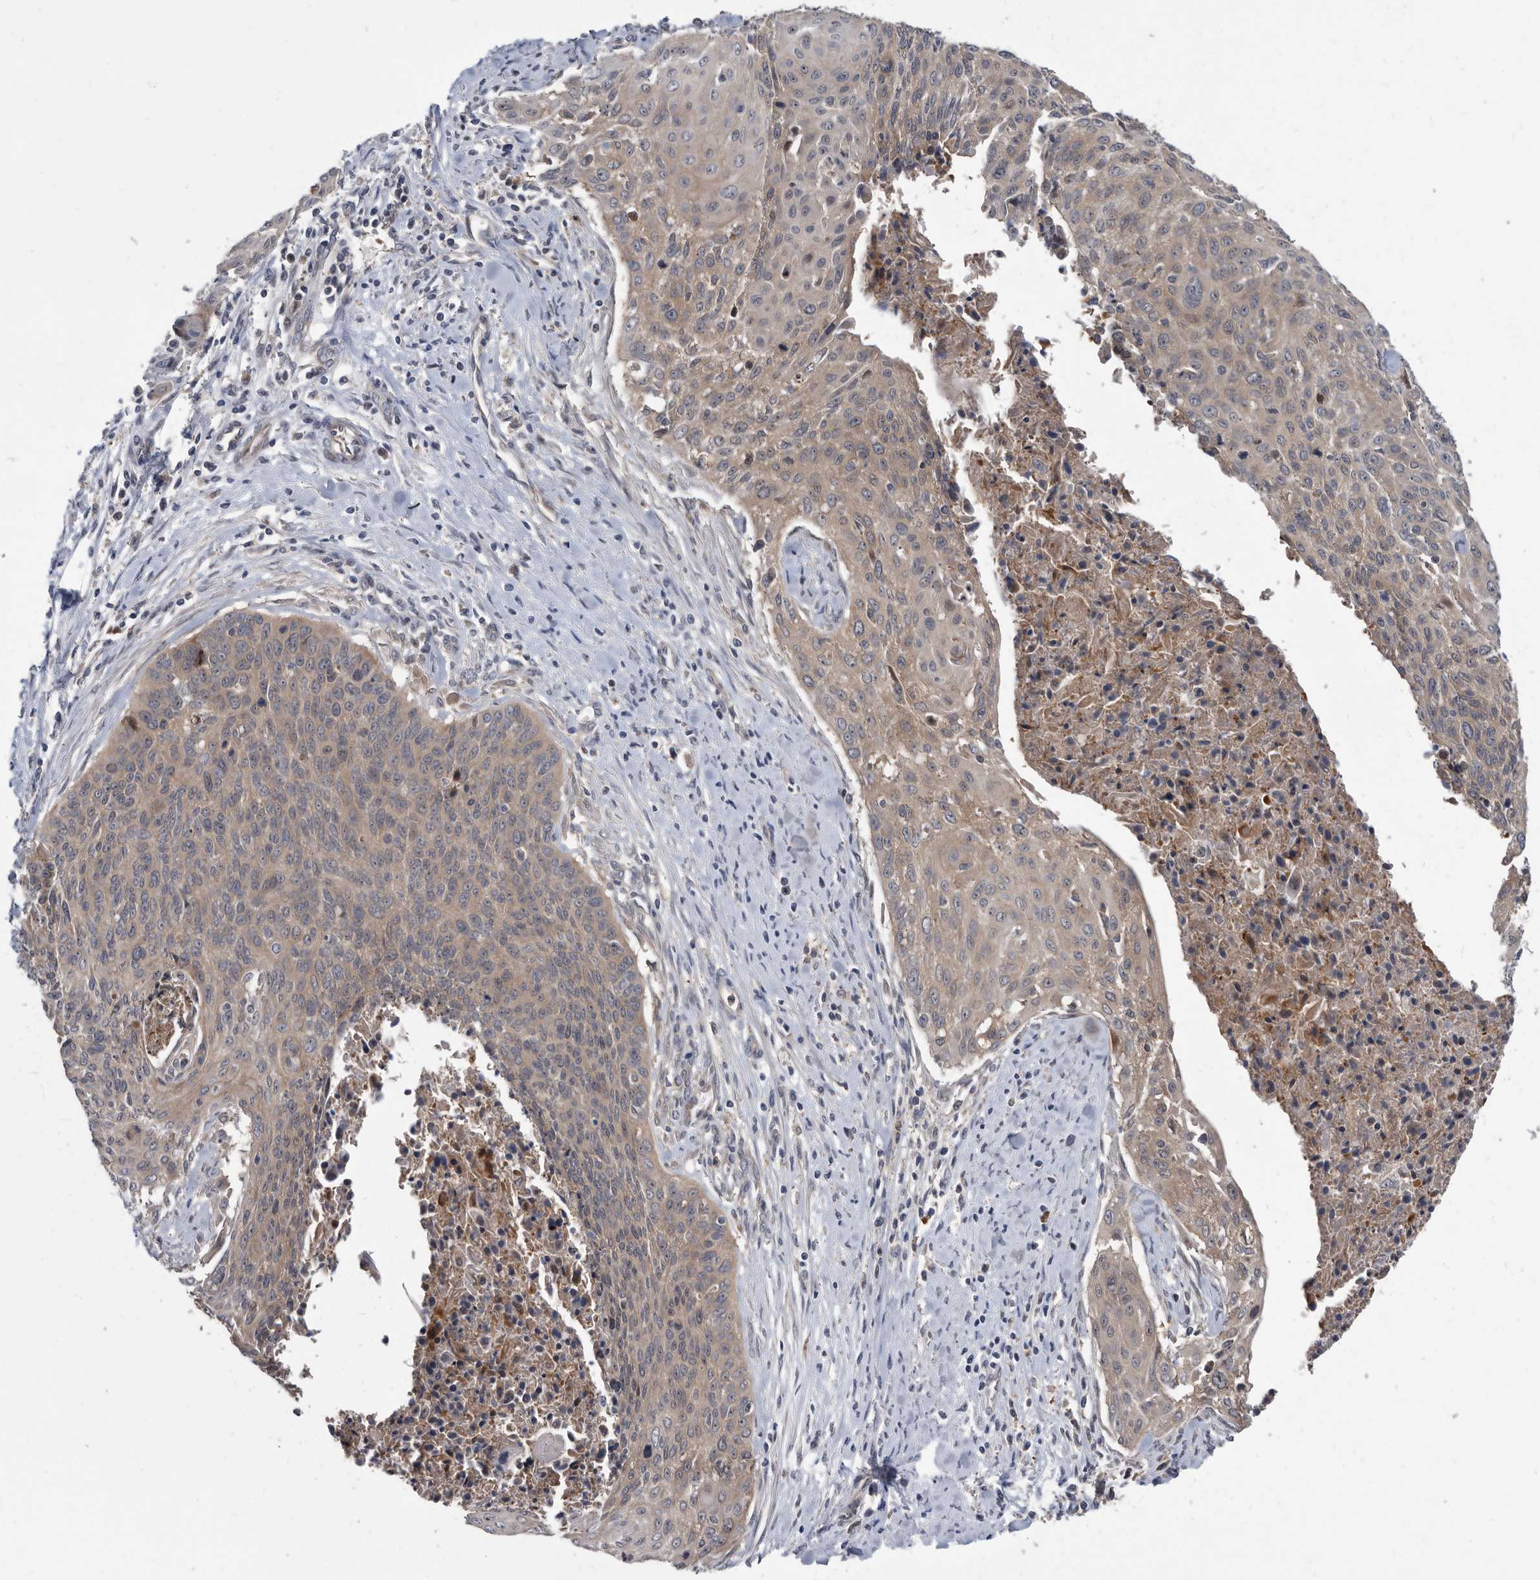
{"staining": {"intensity": "negative", "quantity": "none", "location": "none"}, "tissue": "cervical cancer", "cell_type": "Tumor cells", "image_type": "cancer", "snomed": [{"axis": "morphology", "description": "Squamous cell carcinoma, NOS"}, {"axis": "topography", "description": "Cervix"}], "caption": "This is an immunohistochemistry (IHC) micrograph of human cervical cancer. There is no expression in tumor cells.", "gene": "APEH", "patient": {"sex": "female", "age": 55}}